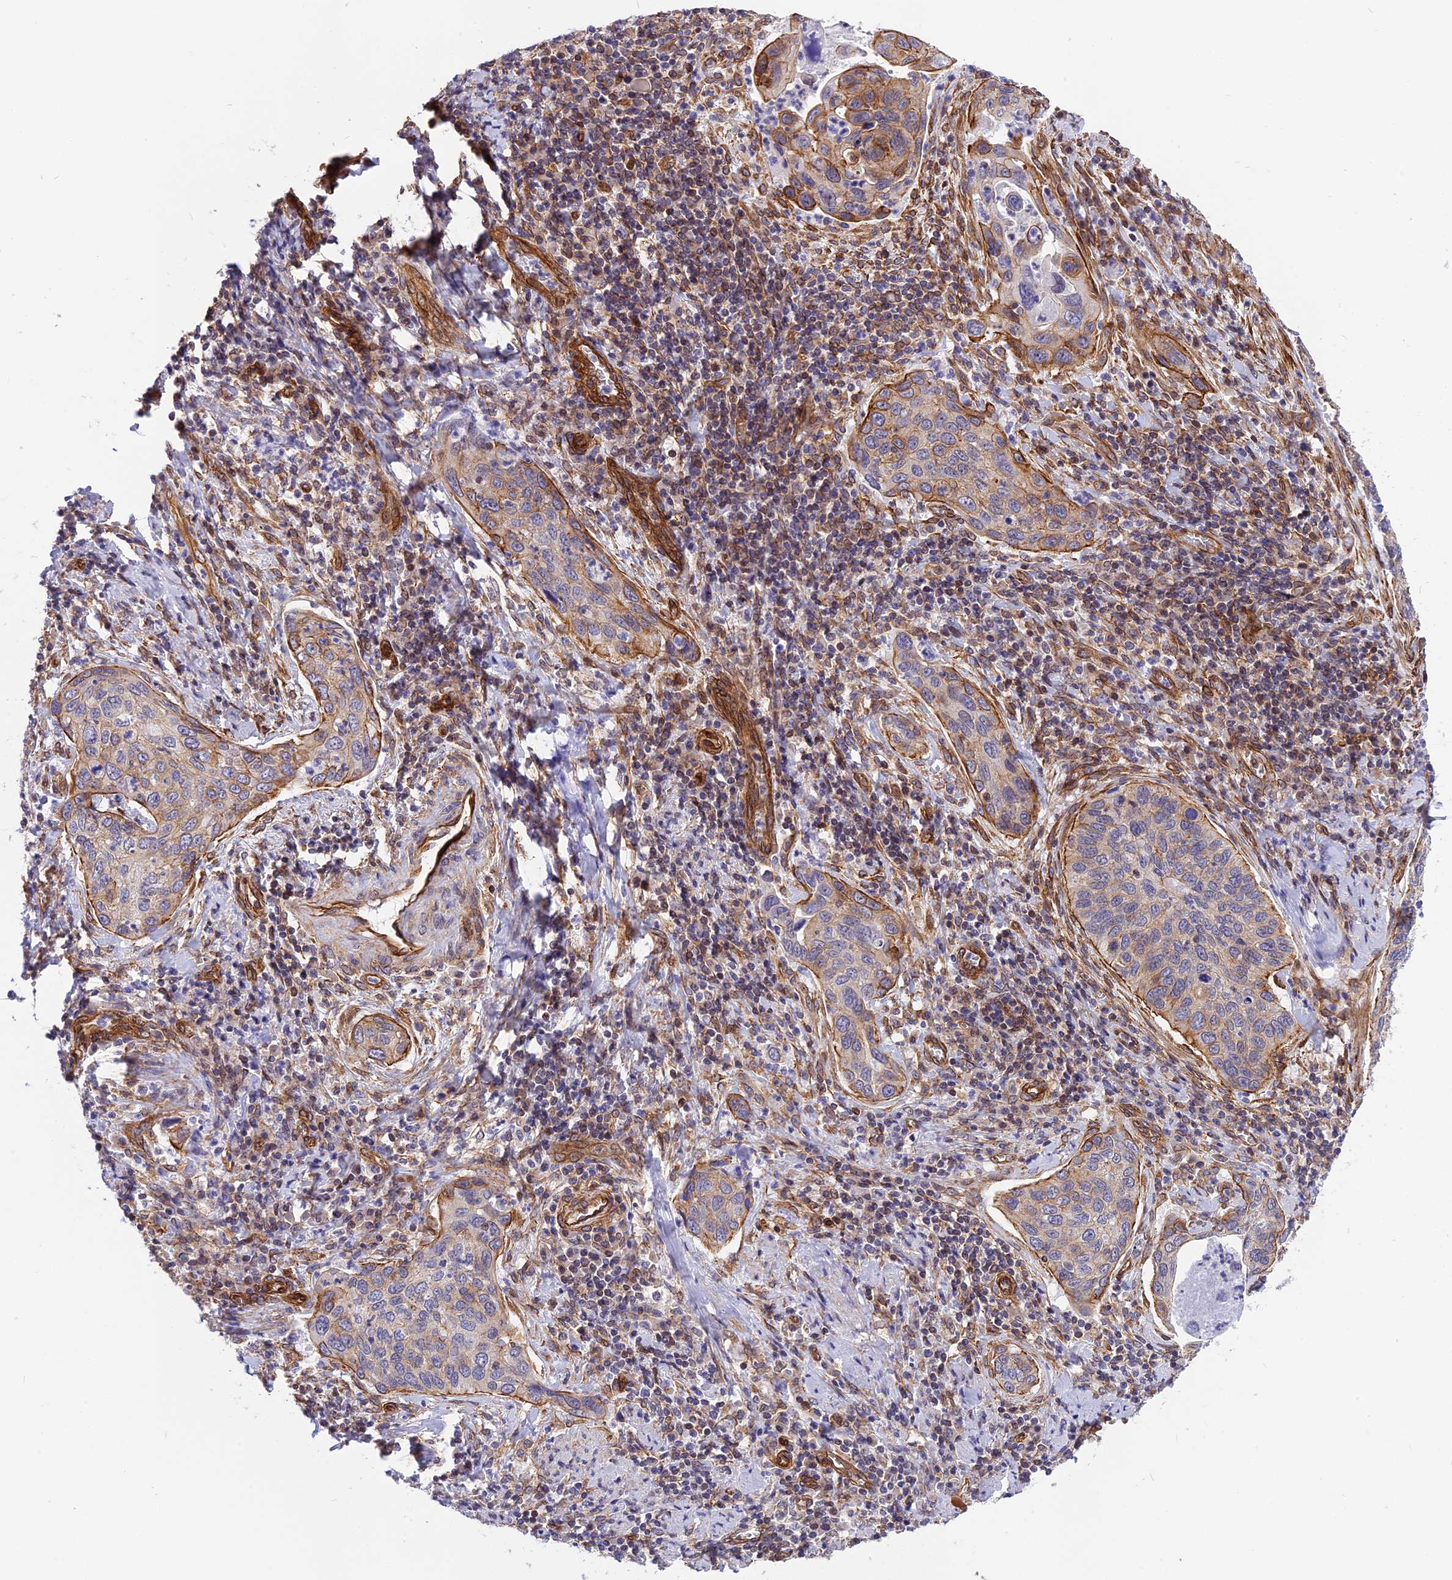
{"staining": {"intensity": "moderate", "quantity": "<25%", "location": "cytoplasmic/membranous"}, "tissue": "cervical cancer", "cell_type": "Tumor cells", "image_type": "cancer", "snomed": [{"axis": "morphology", "description": "Squamous cell carcinoma, NOS"}, {"axis": "topography", "description": "Cervix"}], "caption": "IHC image of human squamous cell carcinoma (cervical) stained for a protein (brown), which shows low levels of moderate cytoplasmic/membranous positivity in about <25% of tumor cells.", "gene": "R3HDM4", "patient": {"sex": "female", "age": 53}}